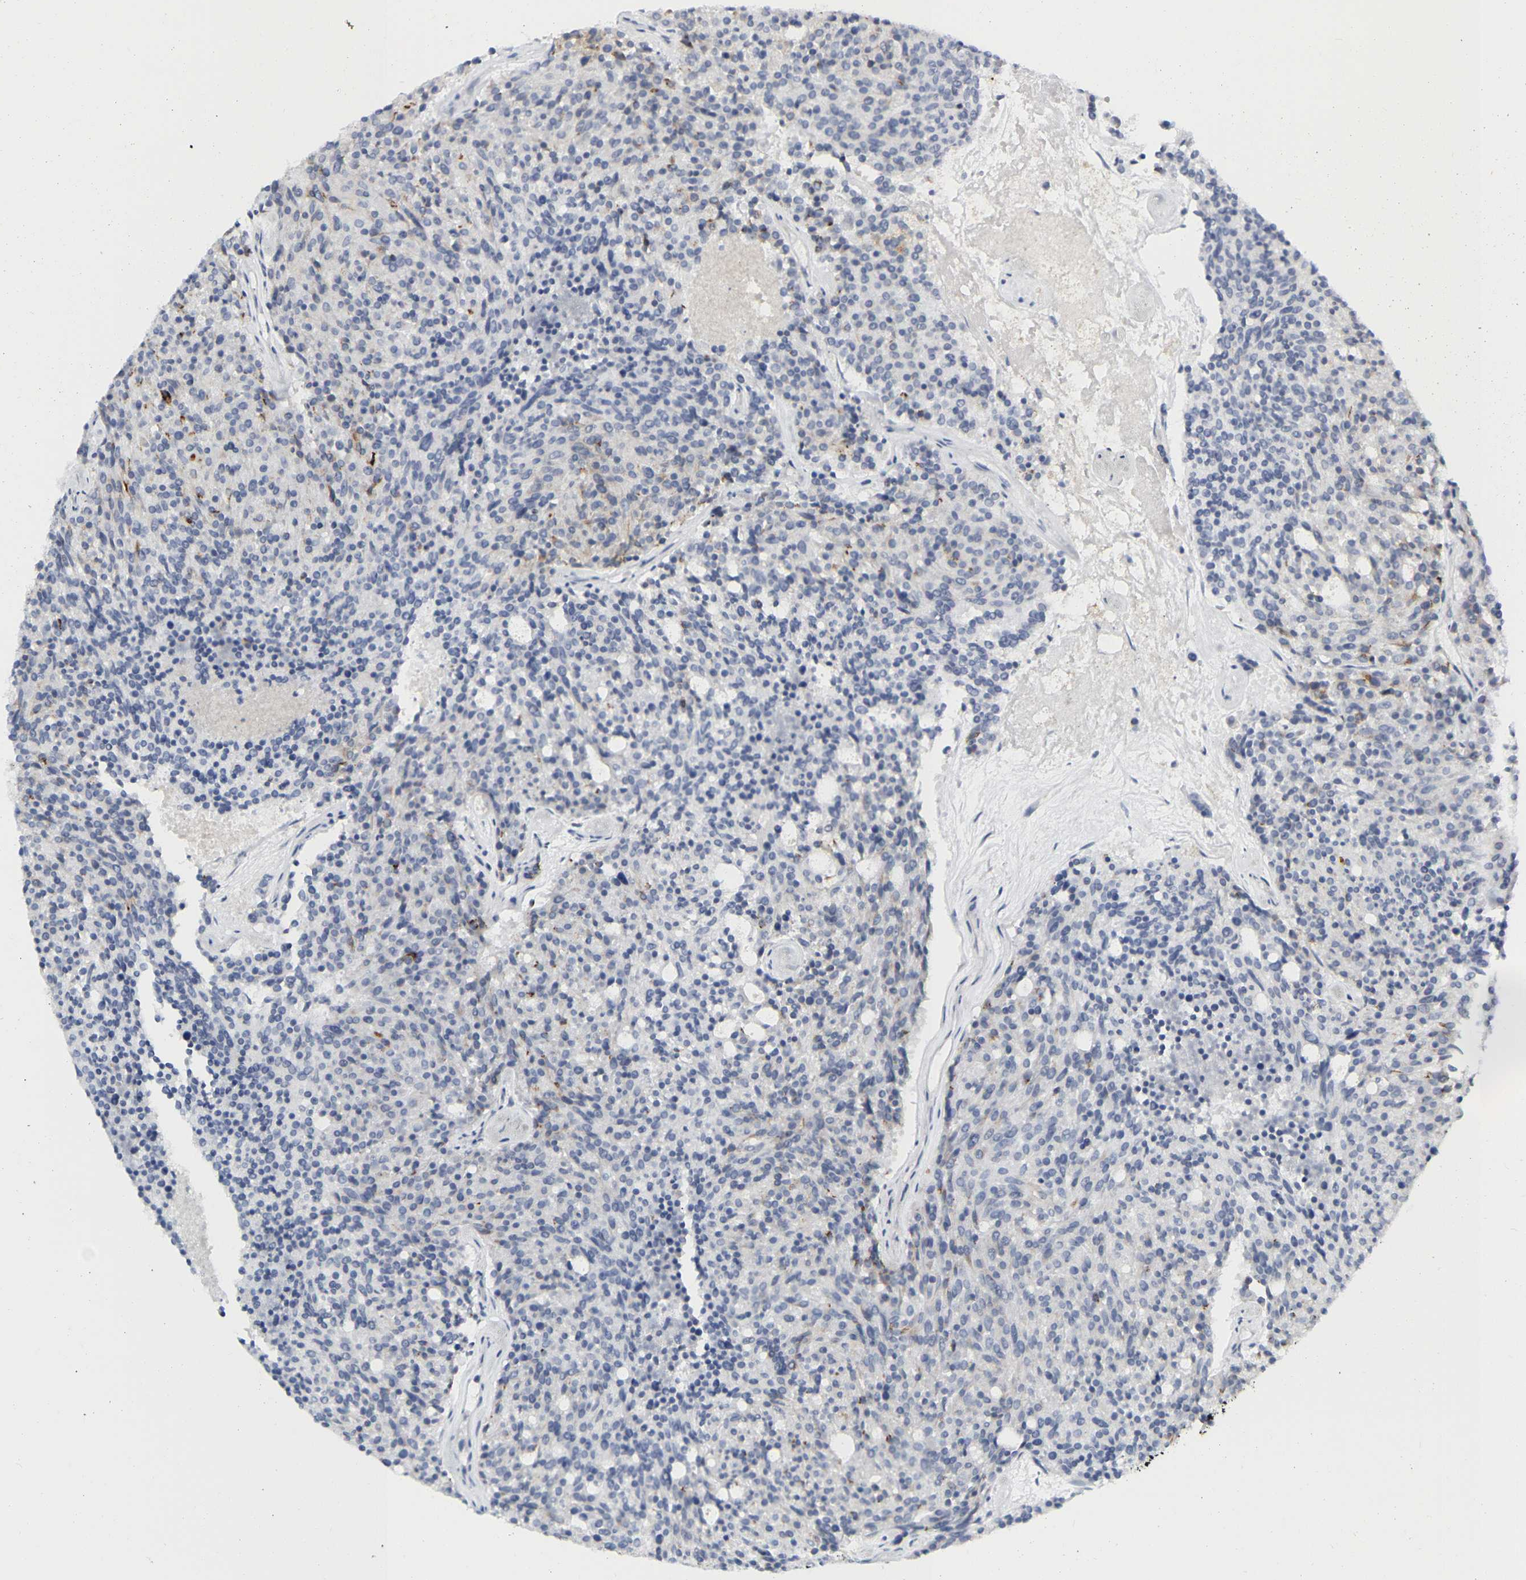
{"staining": {"intensity": "negative", "quantity": "none", "location": "none"}, "tissue": "carcinoid", "cell_type": "Tumor cells", "image_type": "cancer", "snomed": [{"axis": "morphology", "description": "Carcinoid, malignant, NOS"}, {"axis": "topography", "description": "Pancreas"}], "caption": "Human carcinoid stained for a protein using immunohistochemistry (IHC) shows no staining in tumor cells.", "gene": "GNAS", "patient": {"sex": "female", "age": 54}}